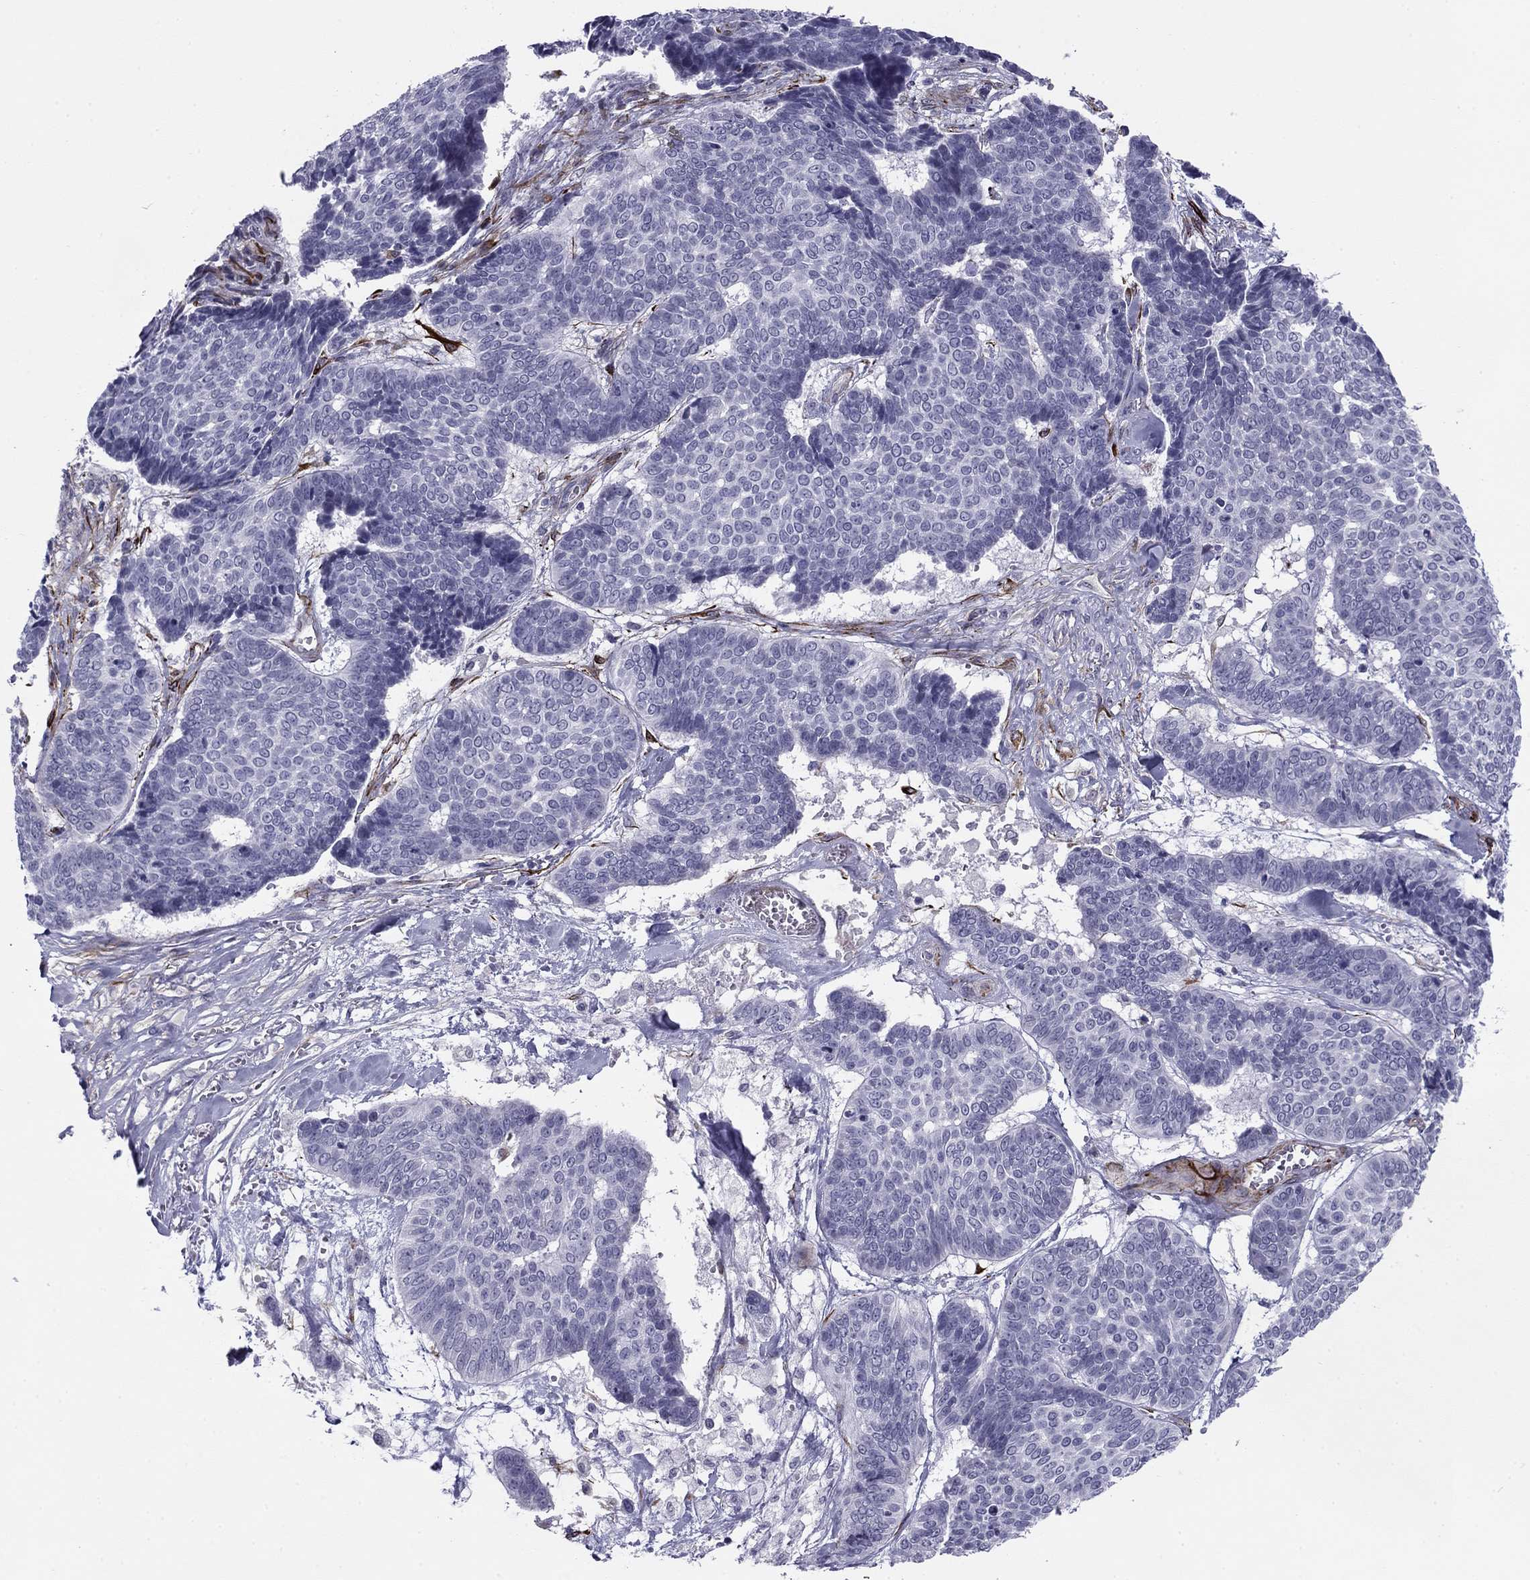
{"staining": {"intensity": "negative", "quantity": "none", "location": "none"}, "tissue": "skin cancer", "cell_type": "Tumor cells", "image_type": "cancer", "snomed": [{"axis": "morphology", "description": "Basal cell carcinoma"}, {"axis": "topography", "description": "Skin"}], "caption": "Skin basal cell carcinoma was stained to show a protein in brown. There is no significant expression in tumor cells.", "gene": "ANKS4B", "patient": {"sex": "male", "age": 86}}